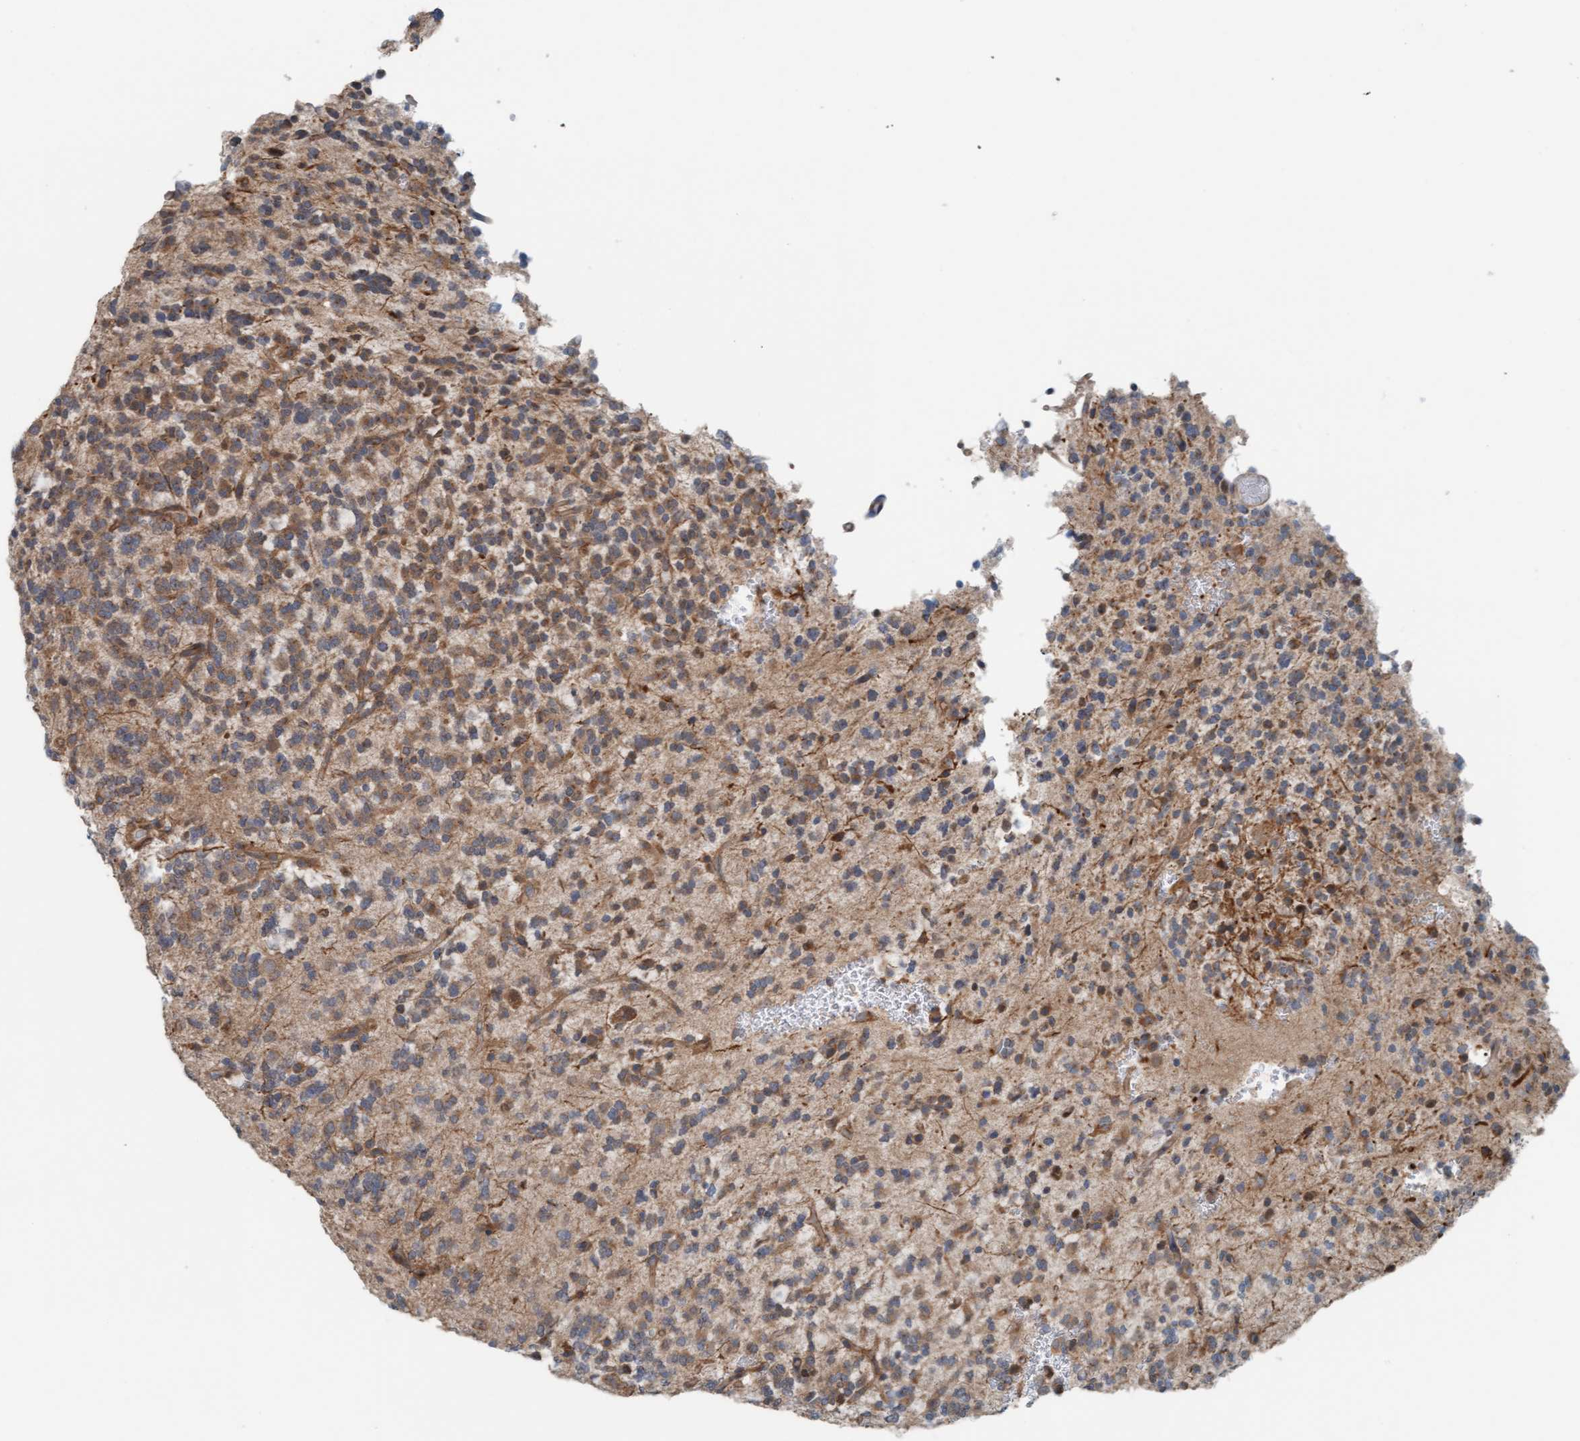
{"staining": {"intensity": "moderate", "quantity": ">75%", "location": "cytoplasmic/membranous"}, "tissue": "glioma", "cell_type": "Tumor cells", "image_type": "cancer", "snomed": [{"axis": "morphology", "description": "Glioma, malignant, Low grade"}, {"axis": "topography", "description": "Brain"}], "caption": "Immunohistochemical staining of glioma exhibits moderate cytoplasmic/membranous protein expression in about >75% of tumor cells.", "gene": "UBAP1", "patient": {"sex": "male", "age": 38}}